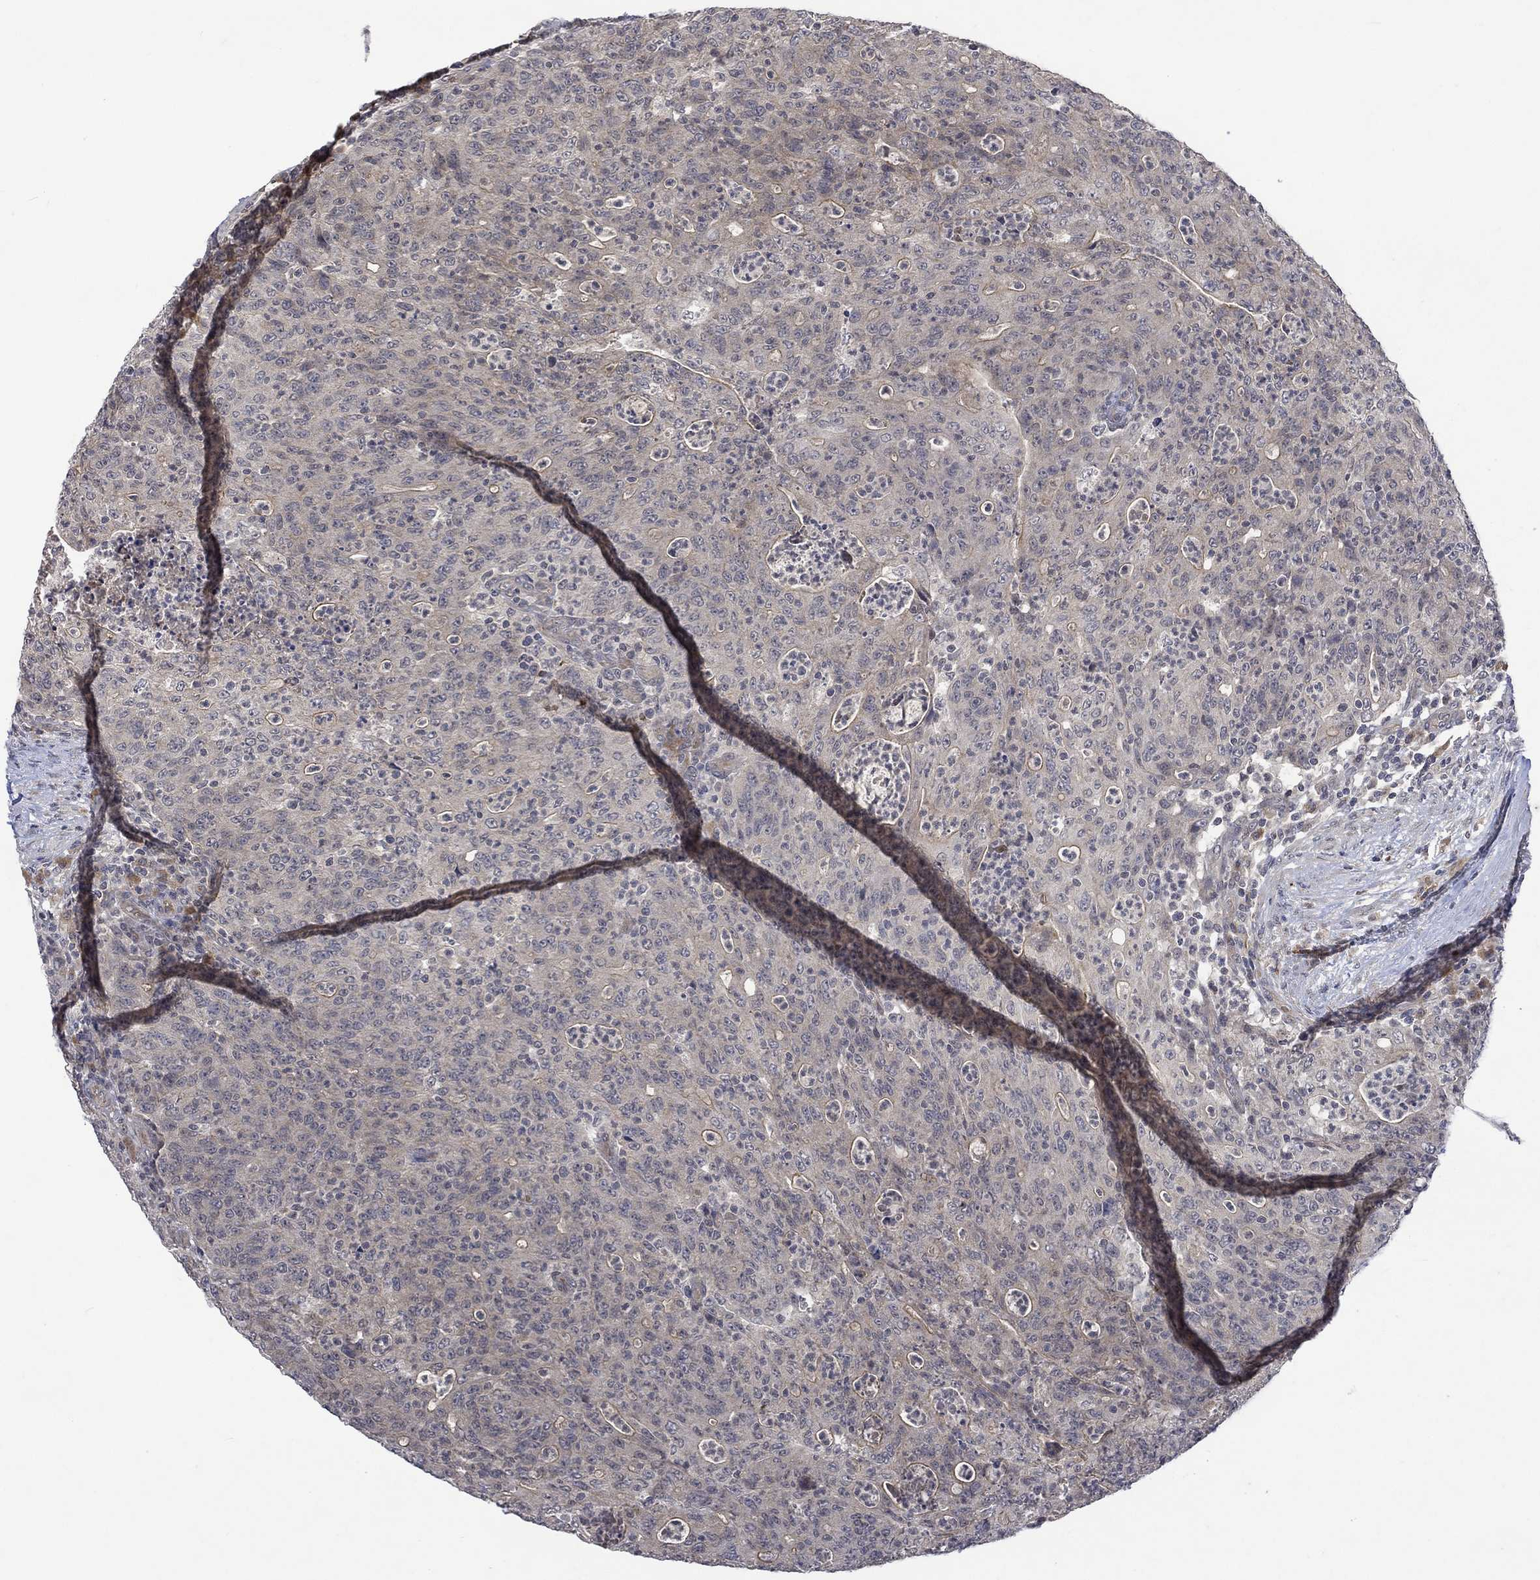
{"staining": {"intensity": "moderate", "quantity": "<25%", "location": "cytoplasmic/membranous"}, "tissue": "colorectal cancer", "cell_type": "Tumor cells", "image_type": "cancer", "snomed": [{"axis": "morphology", "description": "Adenocarcinoma, NOS"}, {"axis": "topography", "description": "Colon"}], "caption": "This histopathology image shows colorectal cancer (adenocarcinoma) stained with immunohistochemistry (IHC) to label a protein in brown. The cytoplasmic/membranous of tumor cells show moderate positivity for the protein. Nuclei are counter-stained blue.", "gene": "GRIN2D", "patient": {"sex": "male", "age": 70}}